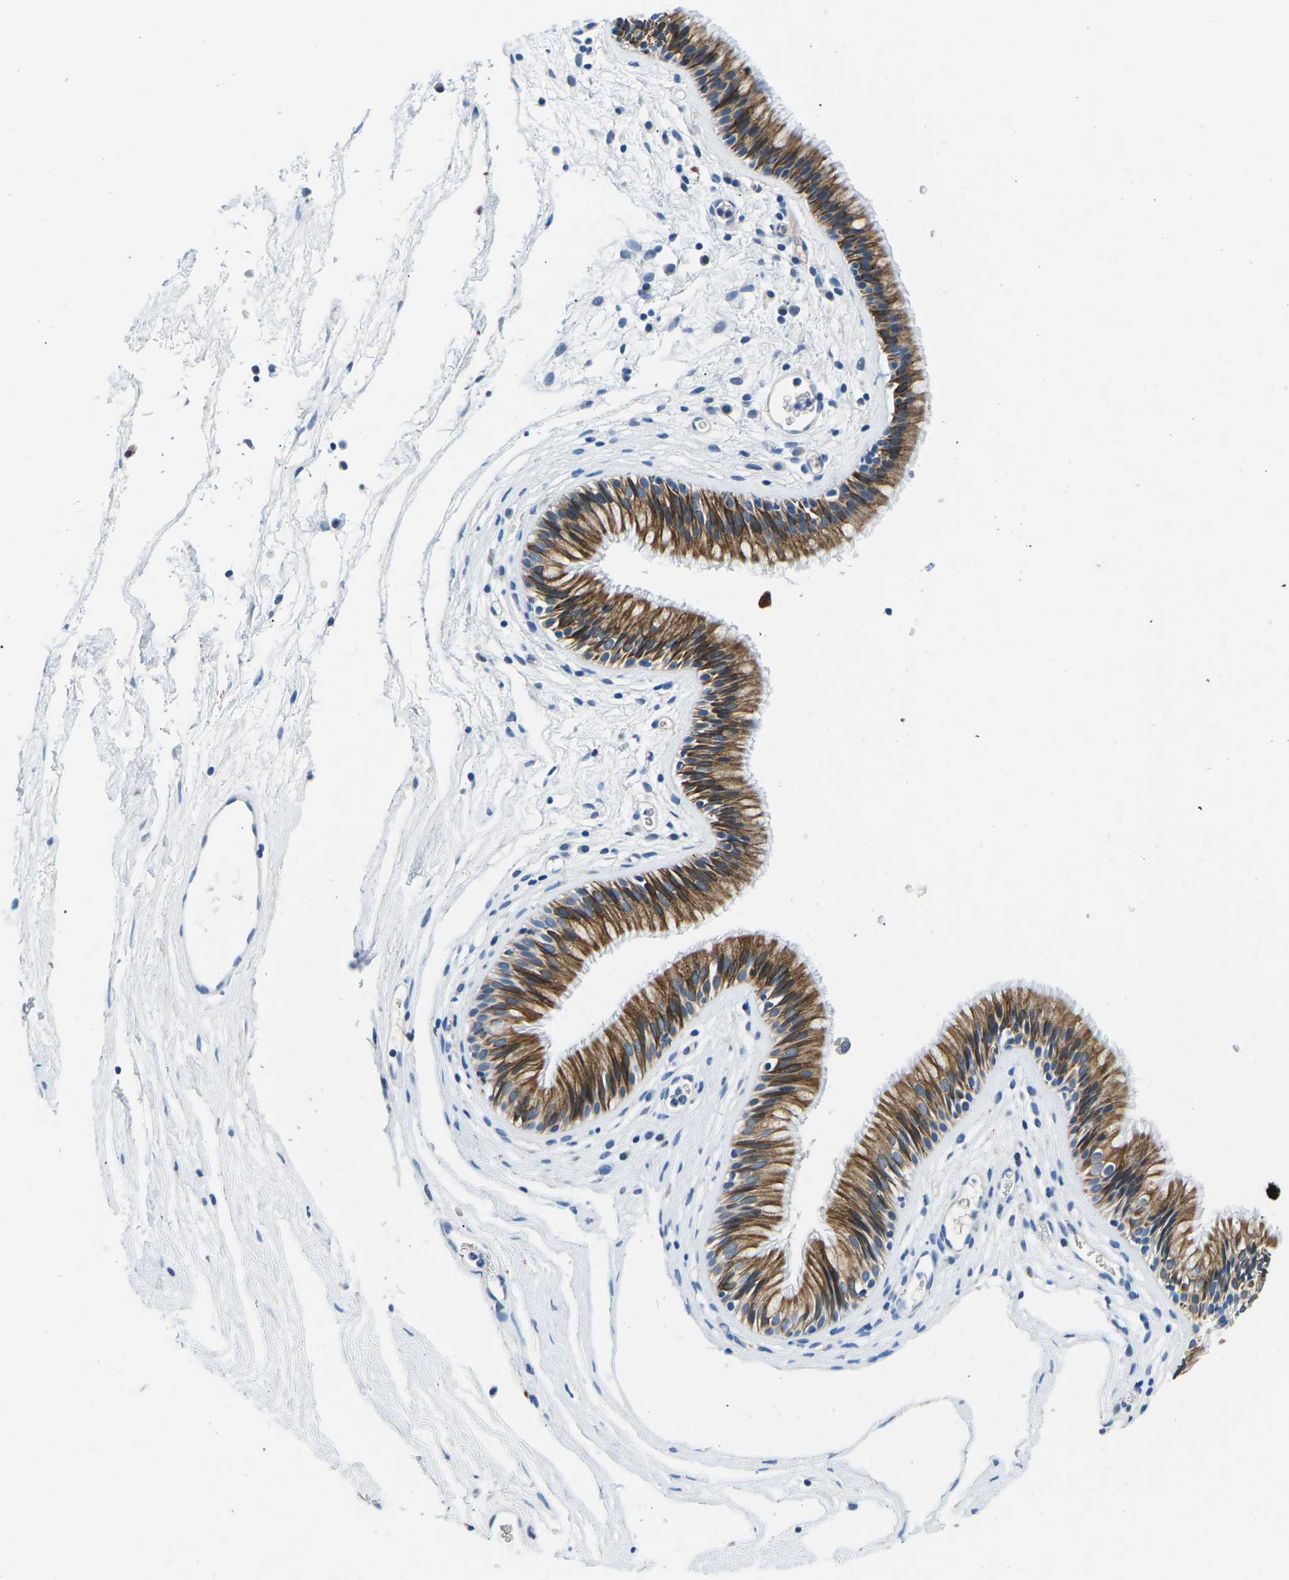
{"staining": {"intensity": "strong", "quantity": ">75%", "location": "cytoplasmic/membranous"}, "tissue": "nasopharynx", "cell_type": "Respiratory epithelial cells", "image_type": "normal", "snomed": [{"axis": "morphology", "description": "Normal tissue, NOS"}, {"axis": "morphology", "description": "Inflammation, NOS"}, {"axis": "topography", "description": "Nasopharynx"}], "caption": "Normal nasopharynx shows strong cytoplasmic/membranous expression in about >75% of respiratory epithelial cells (Stains: DAB (3,3'-diaminobenzidine) in brown, nuclei in blue, Microscopy: brightfield microscopy at high magnification)..", "gene": "TM6SF1", "patient": {"sex": "male", "age": 48}}